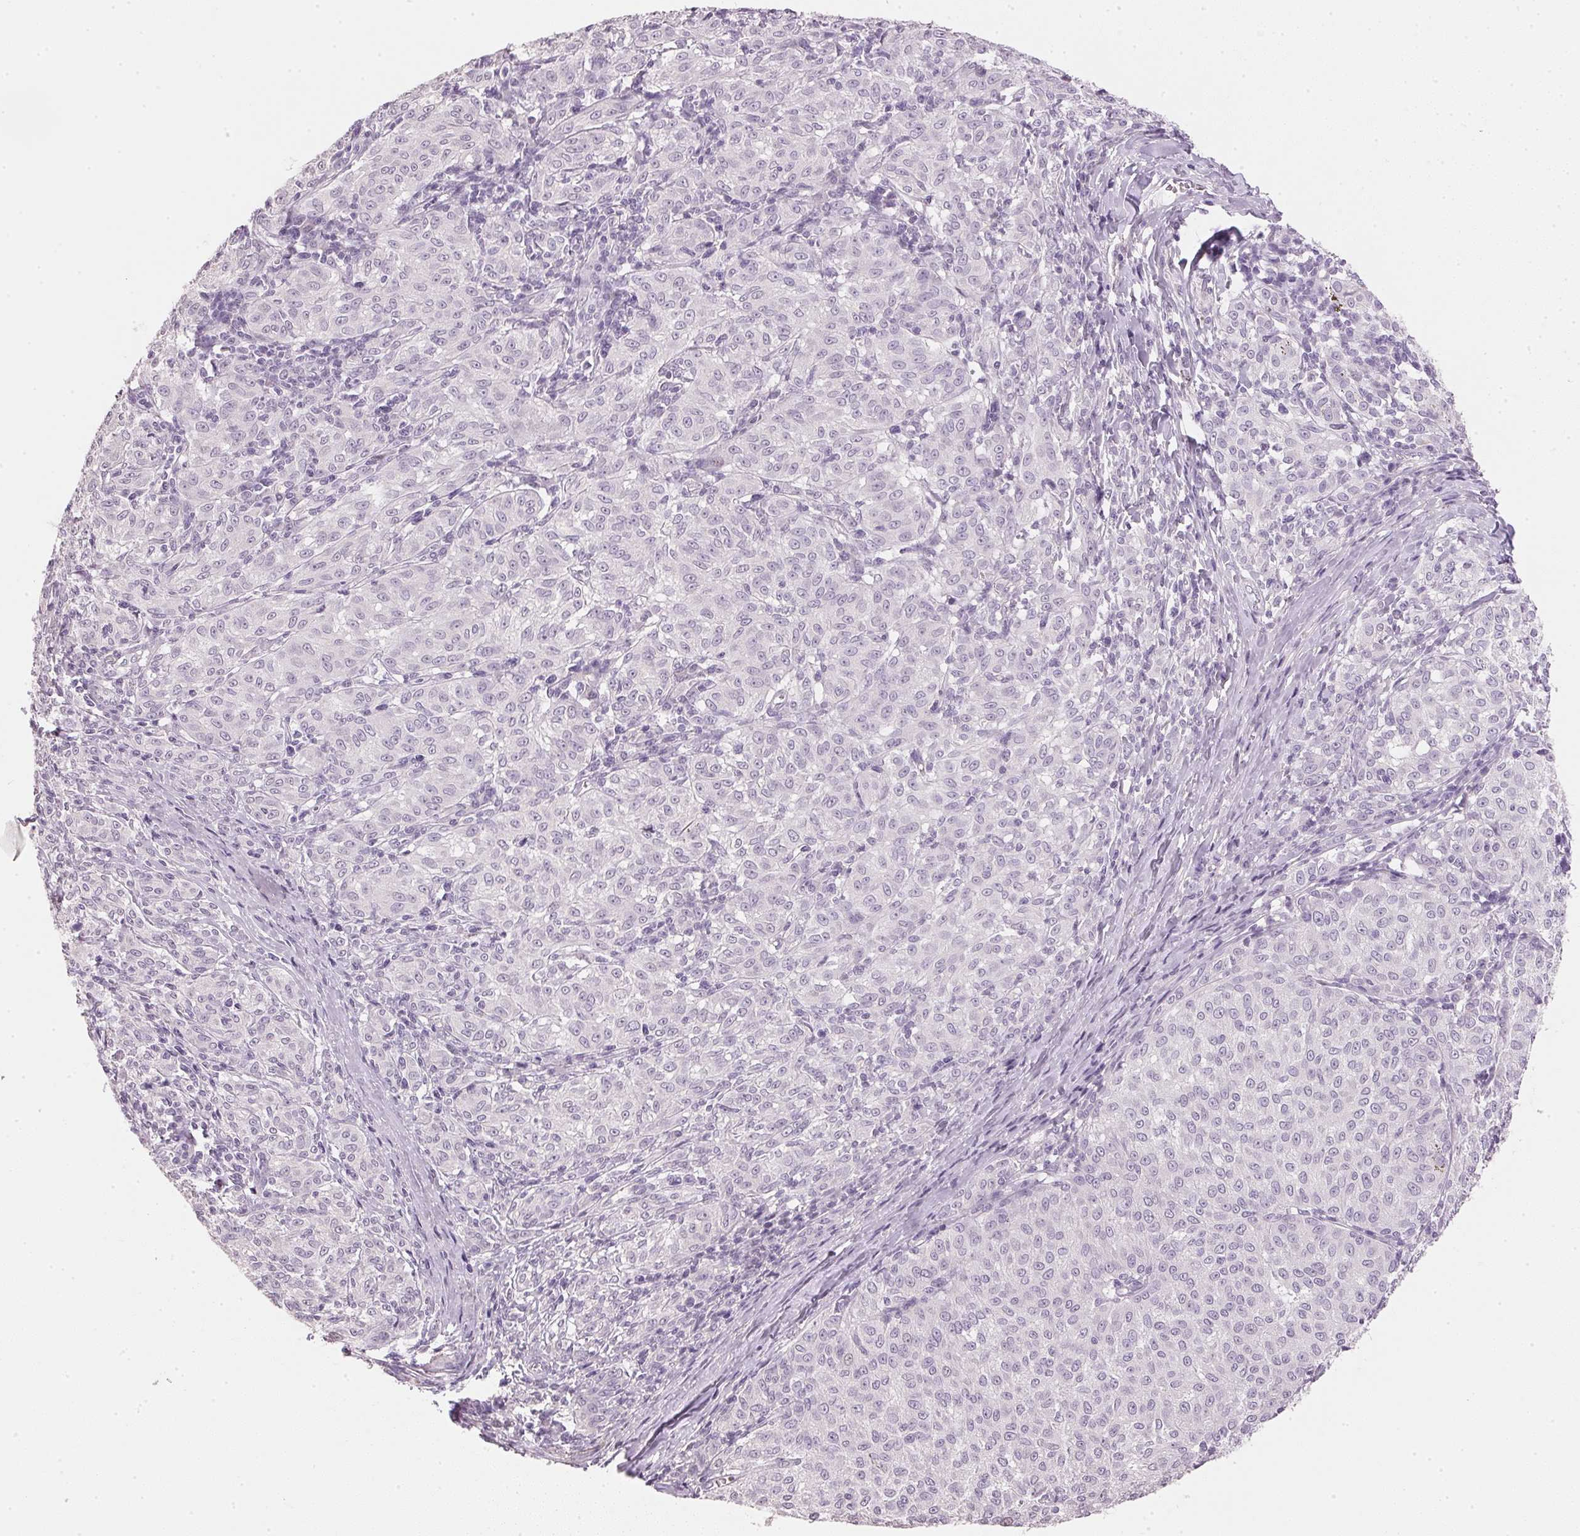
{"staining": {"intensity": "negative", "quantity": "none", "location": "none"}, "tissue": "melanoma", "cell_type": "Tumor cells", "image_type": "cancer", "snomed": [{"axis": "morphology", "description": "Malignant melanoma, NOS"}, {"axis": "topography", "description": "Skin"}], "caption": "This histopathology image is of malignant melanoma stained with immunohistochemistry (IHC) to label a protein in brown with the nuclei are counter-stained blue. There is no expression in tumor cells.", "gene": "IGFBP1", "patient": {"sex": "female", "age": 72}}